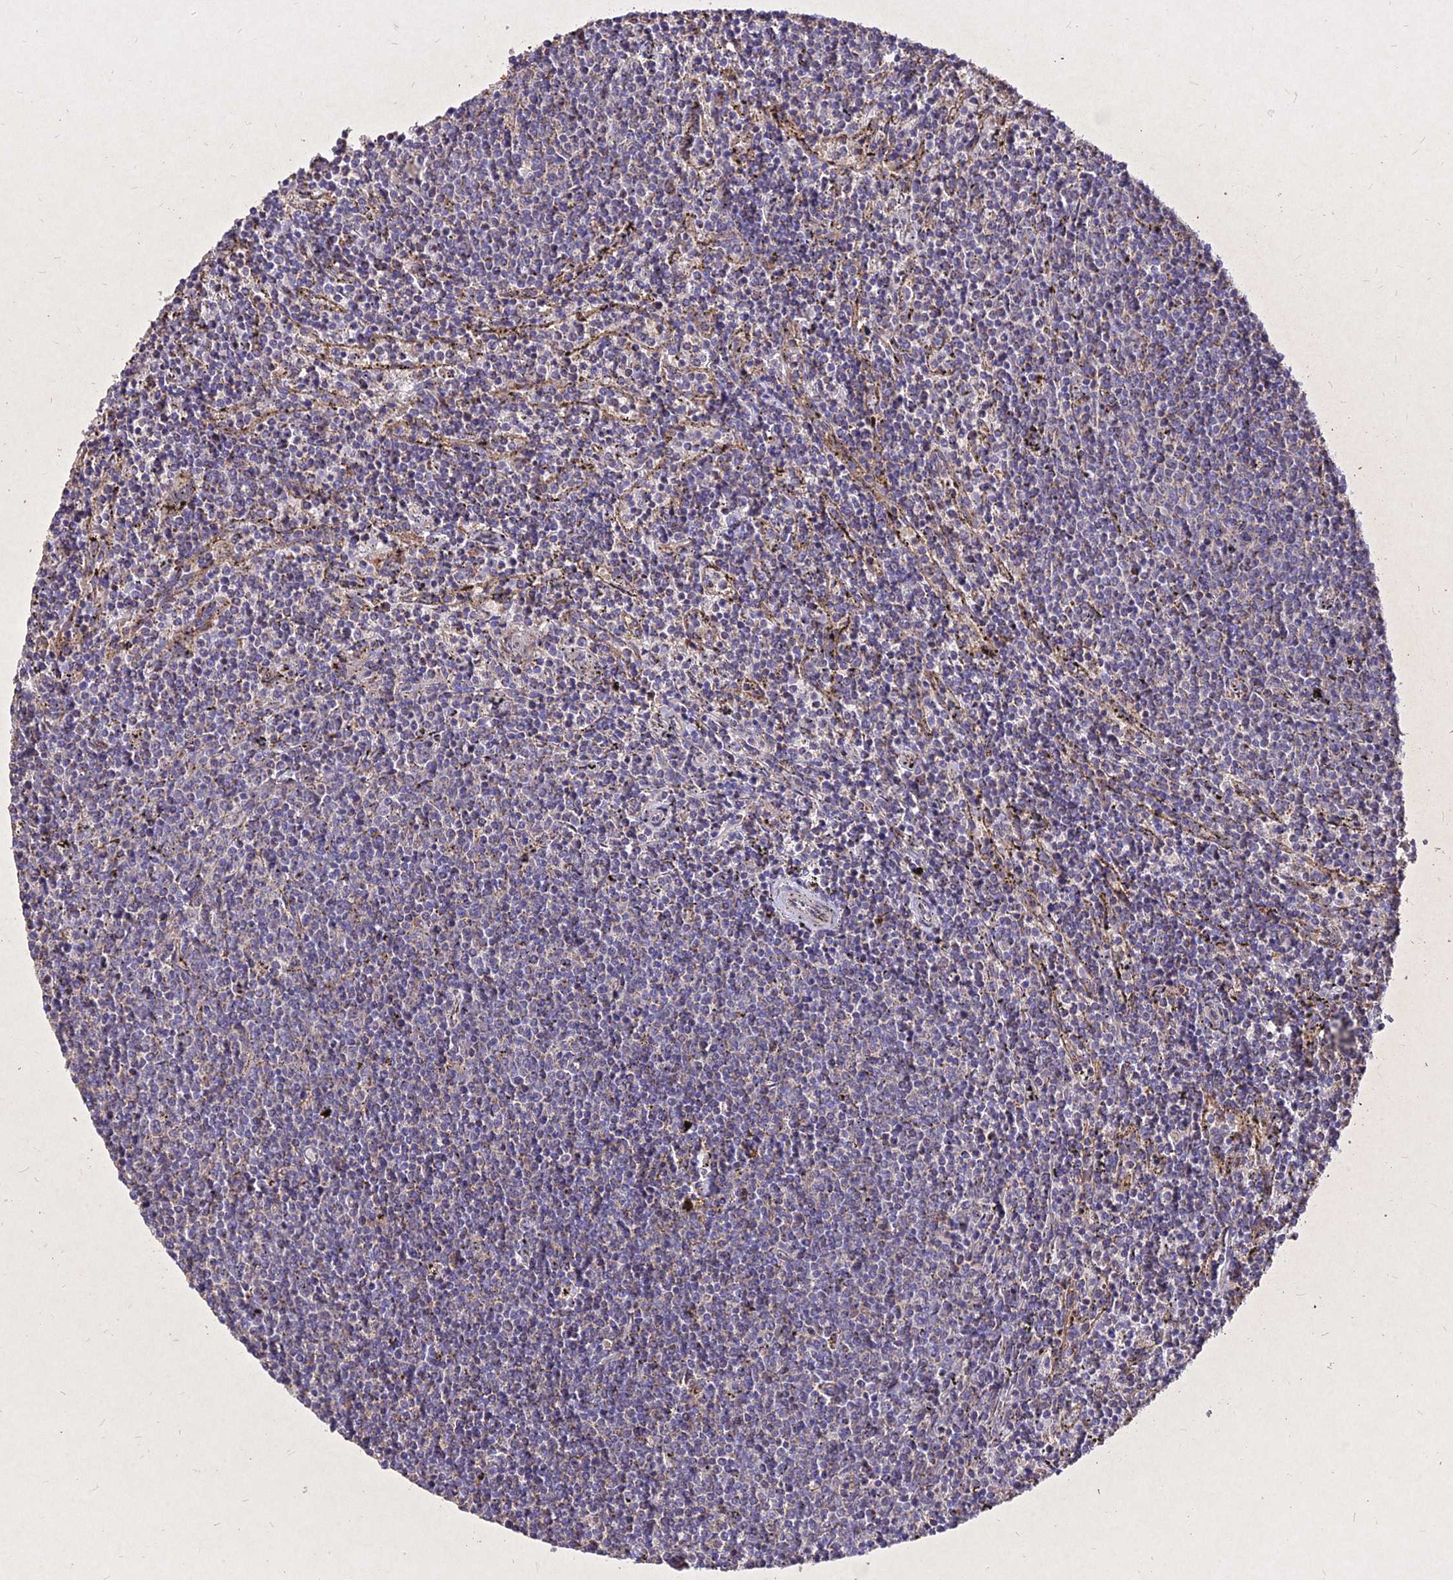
{"staining": {"intensity": "negative", "quantity": "none", "location": "none"}, "tissue": "lymphoma", "cell_type": "Tumor cells", "image_type": "cancer", "snomed": [{"axis": "morphology", "description": "Malignant lymphoma, non-Hodgkin's type, Low grade"}, {"axis": "topography", "description": "Spleen"}], "caption": "Immunohistochemical staining of human lymphoma displays no significant staining in tumor cells.", "gene": "SKA1", "patient": {"sex": "female", "age": 50}}